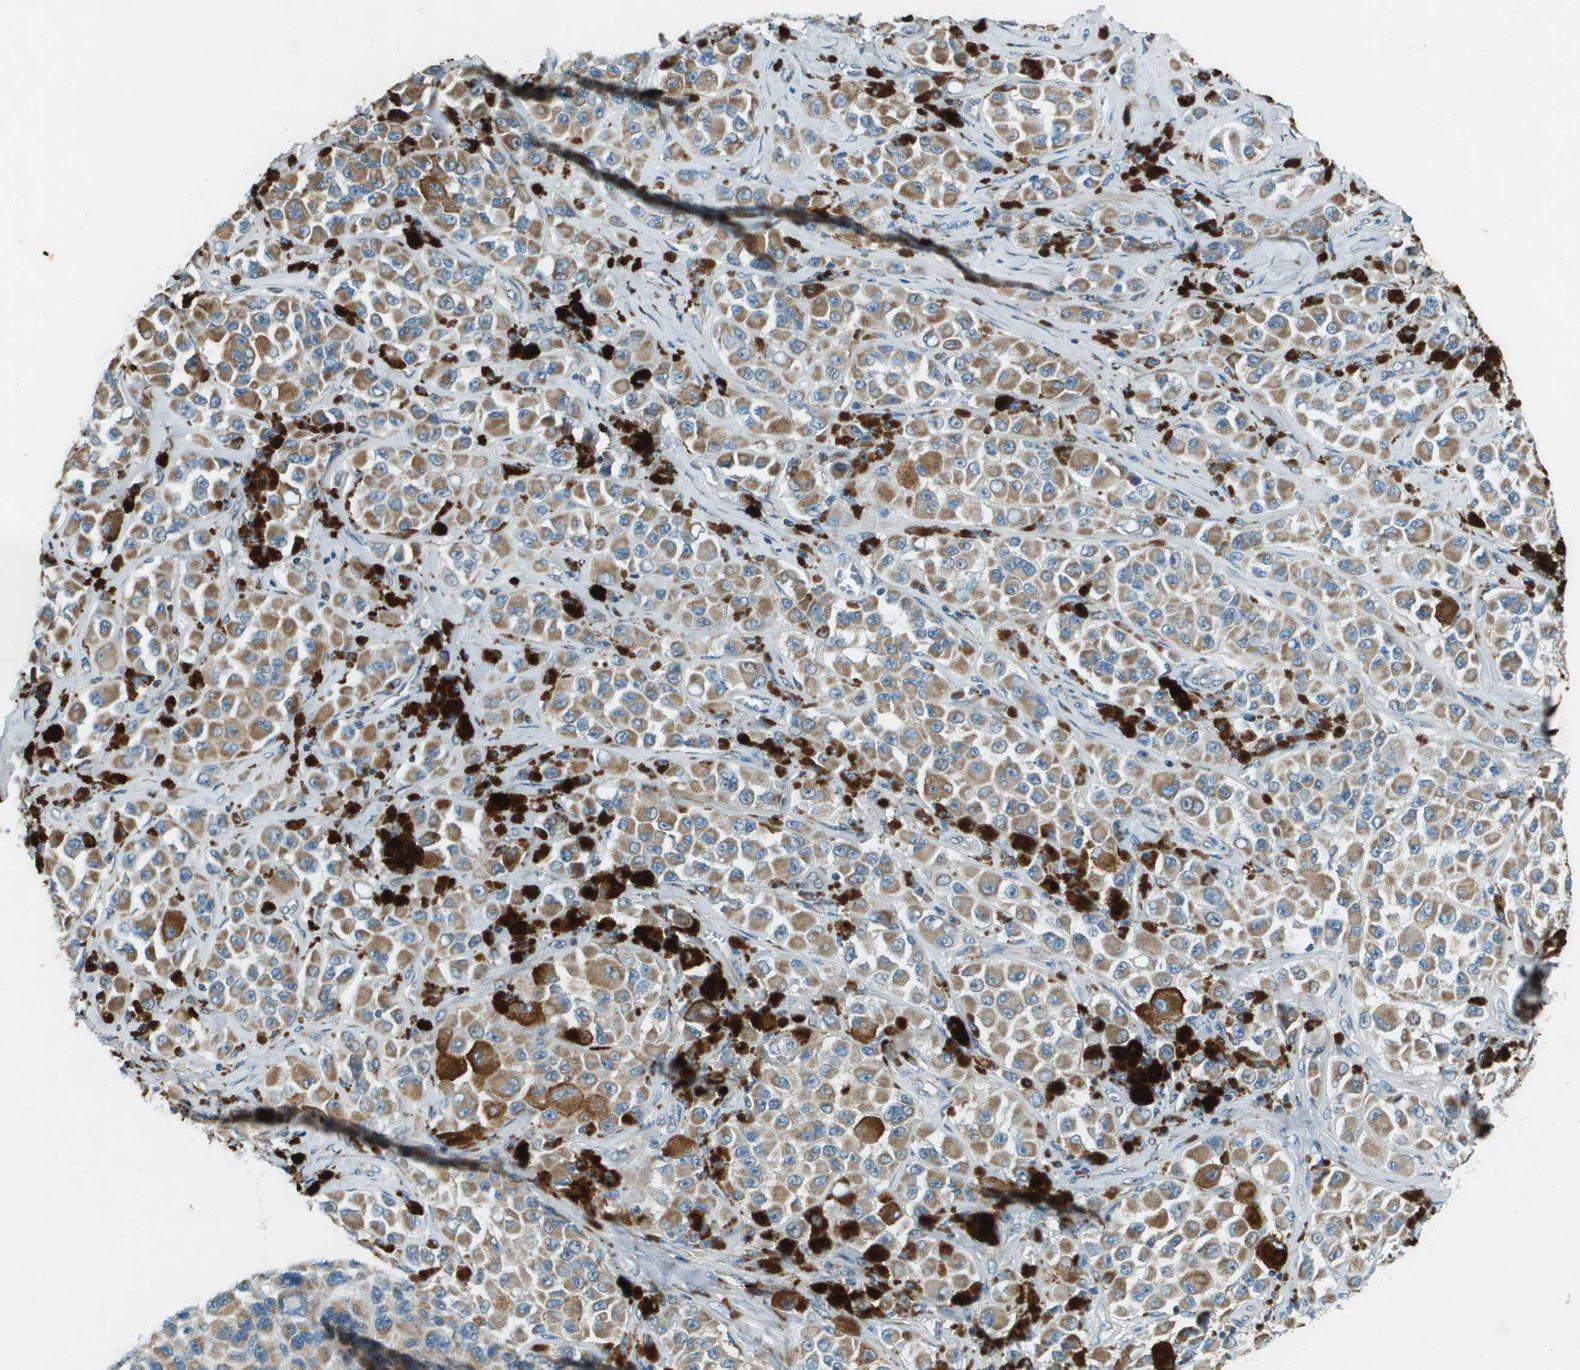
{"staining": {"intensity": "moderate", "quantity": ">75%", "location": "cytoplasmic/membranous"}, "tissue": "melanoma", "cell_type": "Tumor cells", "image_type": "cancer", "snomed": [{"axis": "morphology", "description": "Malignant melanoma, NOS"}, {"axis": "topography", "description": "Skin"}], "caption": "Melanoma stained with DAB IHC shows medium levels of moderate cytoplasmic/membranous staining in approximately >75% of tumor cells.", "gene": "MIGA1", "patient": {"sex": "male", "age": 84}}